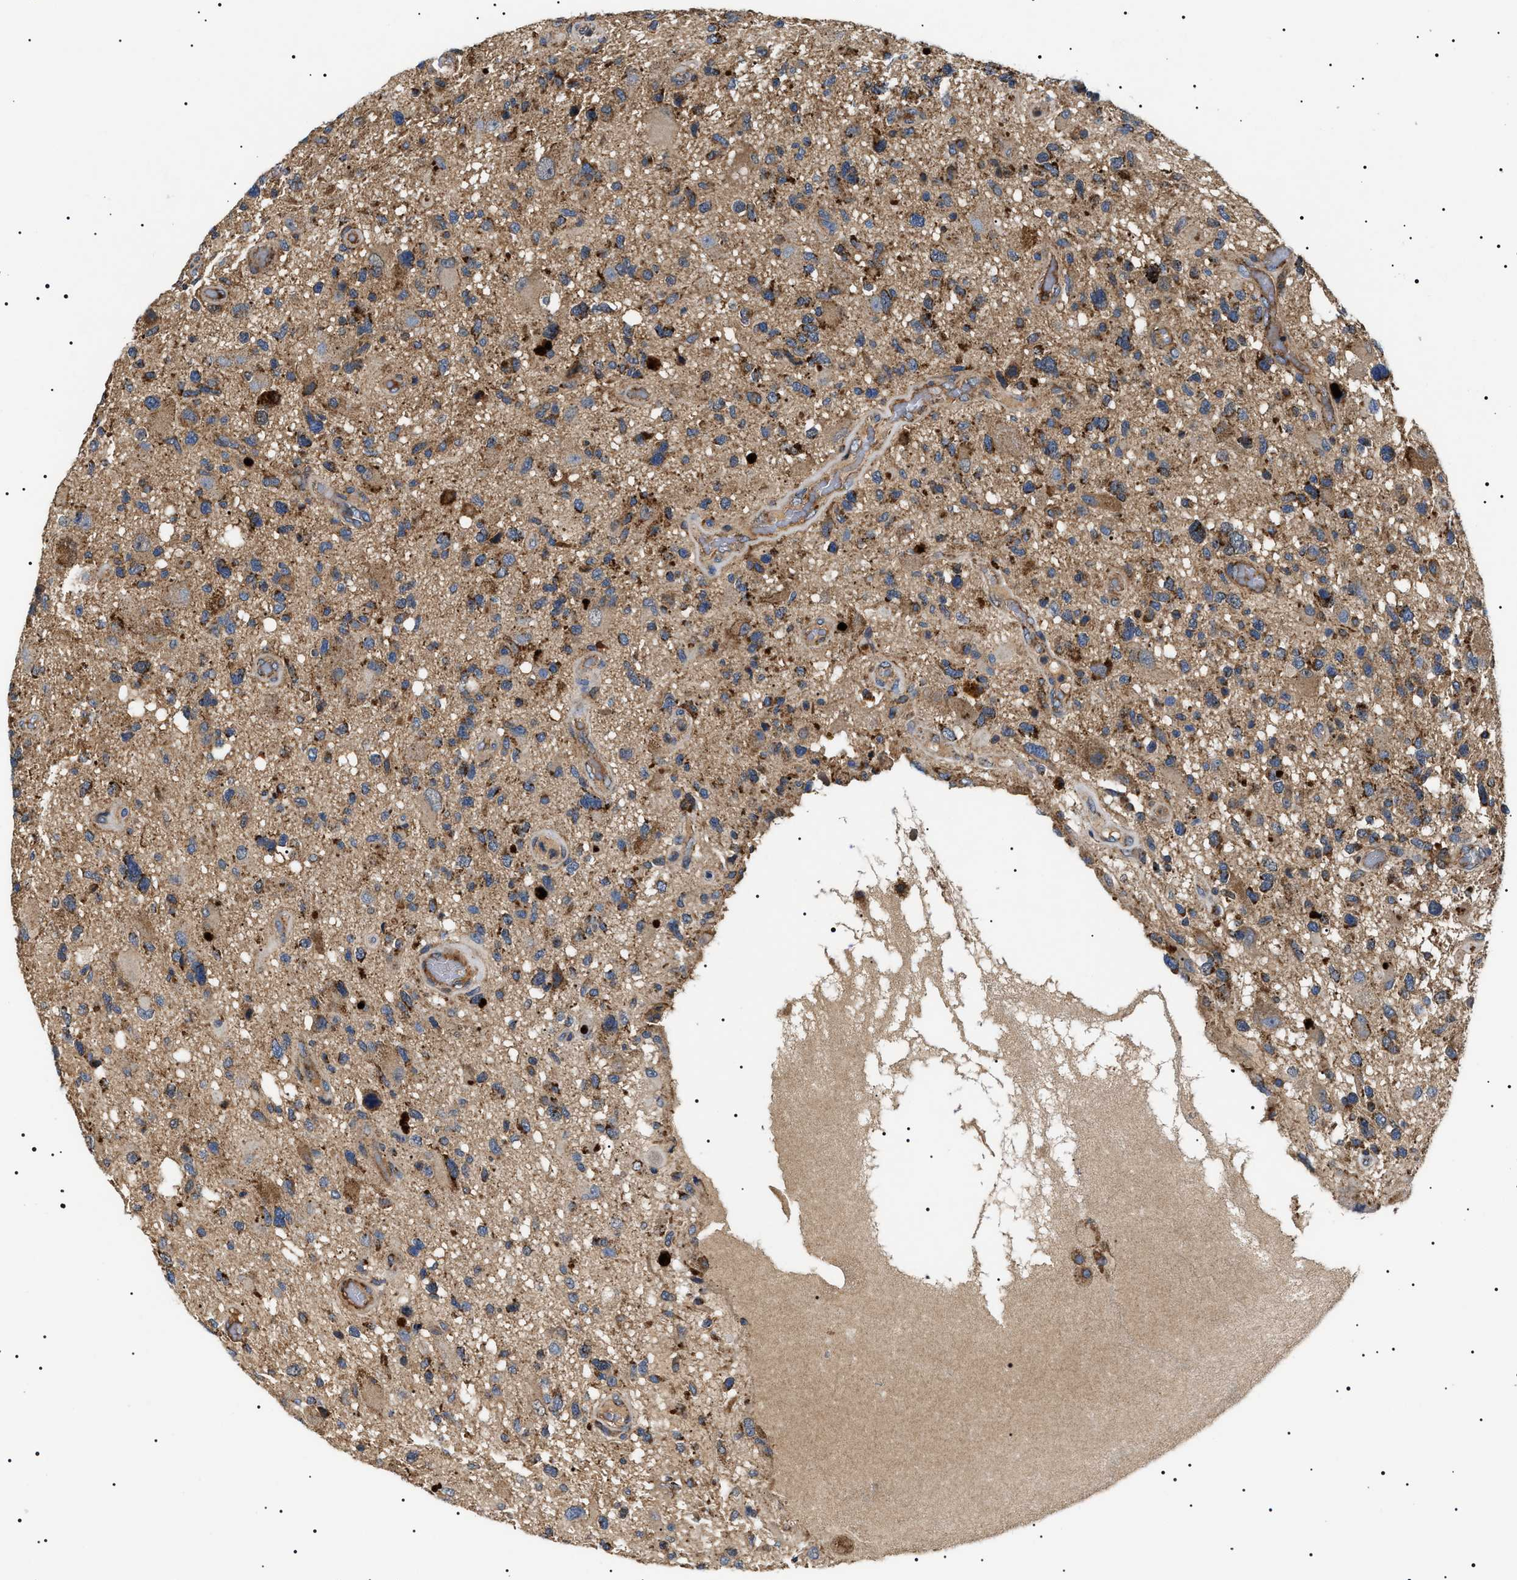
{"staining": {"intensity": "moderate", "quantity": ">75%", "location": "cytoplasmic/membranous"}, "tissue": "glioma", "cell_type": "Tumor cells", "image_type": "cancer", "snomed": [{"axis": "morphology", "description": "Glioma, malignant, High grade"}, {"axis": "topography", "description": "Brain"}], "caption": "Immunohistochemical staining of human malignant glioma (high-grade) demonstrates moderate cytoplasmic/membranous protein staining in about >75% of tumor cells.", "gene": "OXSM", "patient": {"sex": "male", "age": 33}}